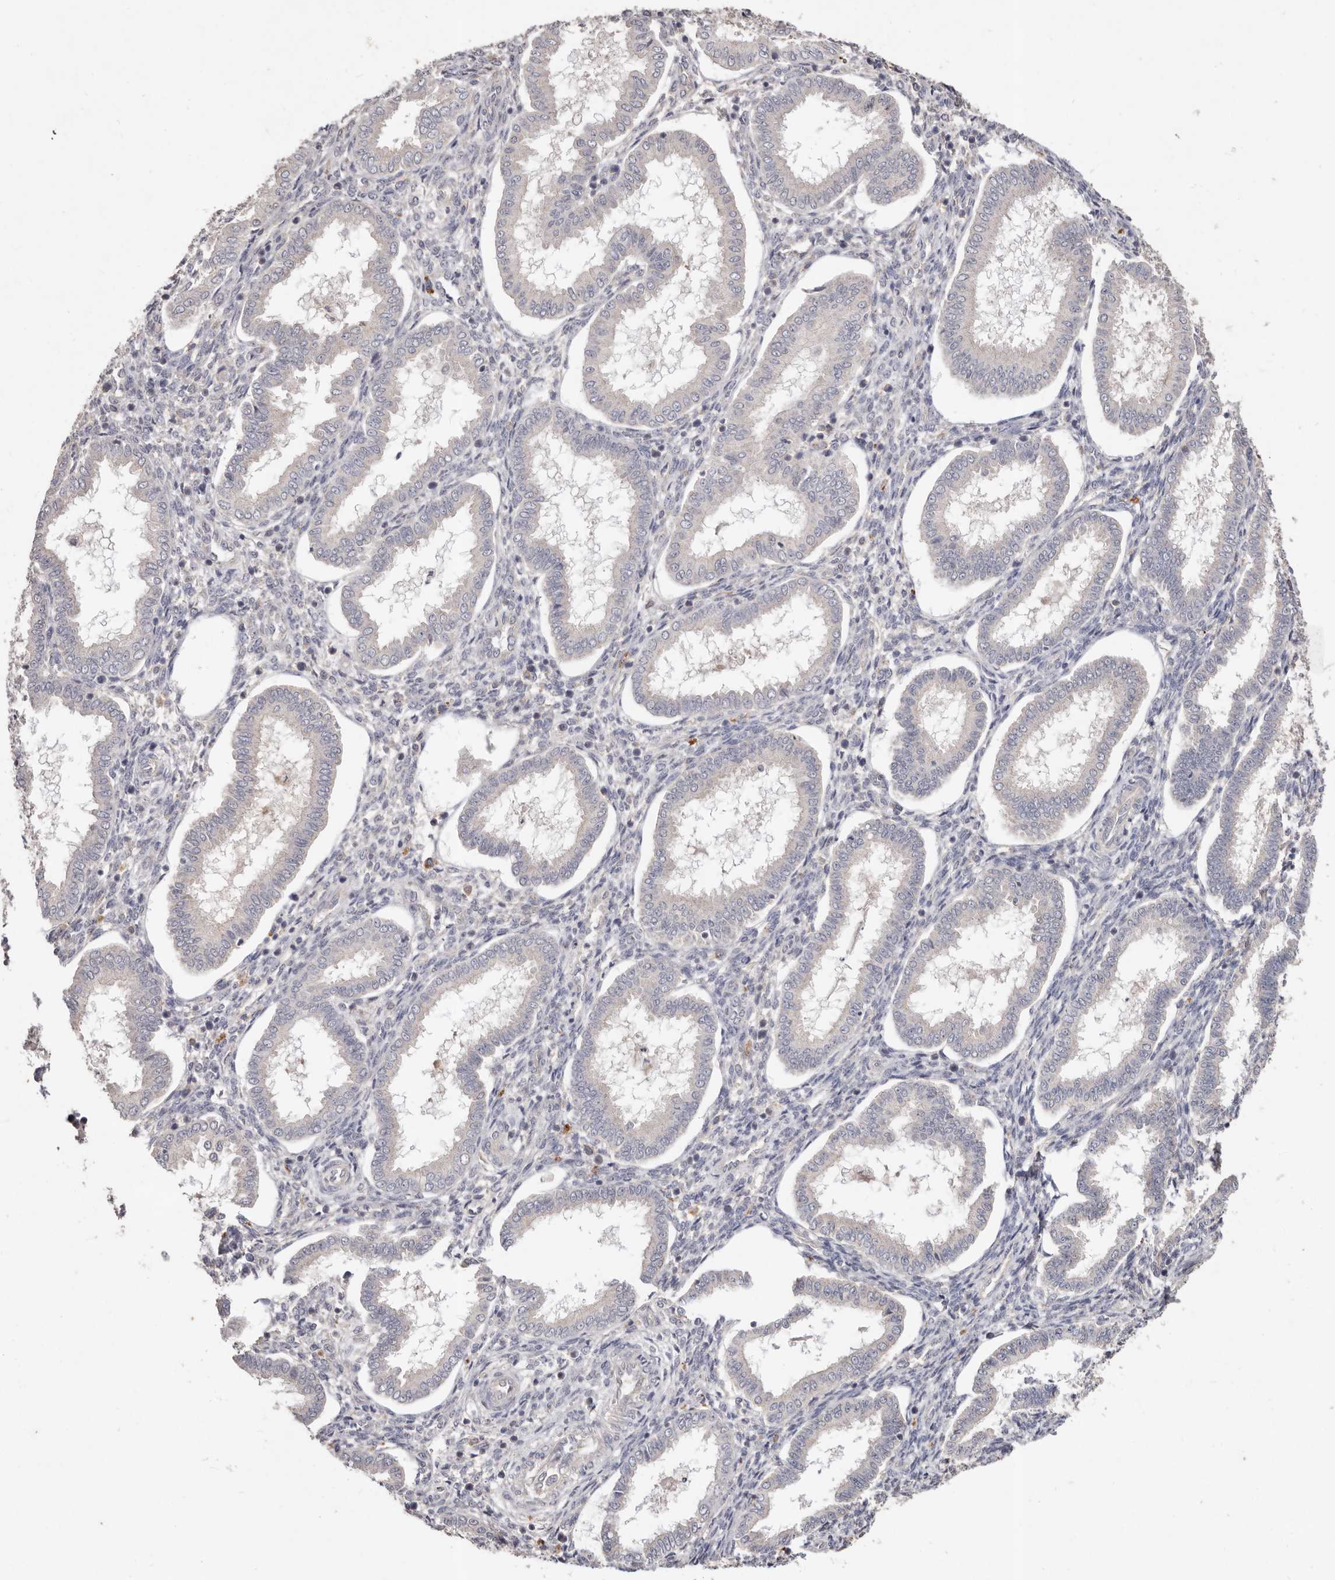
{"staining": {"intensity": "negative", "quantity": "none", "location": "none"}, "tissue": "endometrium", "cell_type": "Cells in endometrial stroma", "image_type": "normal", "snomed": [{"axis": "morphology", "description": "Normal tissue, NOS"}, {"axis": "topography", "description": "Endometrium"}], "caption": "DAB (3,3'-diaminobenzidine) immunohistochemical staining of benign human endometrium reveals no significant staining in cells in endometrial stroma.", "gene": "THBS3", "patient": {"sex": "female", "age": 24}}